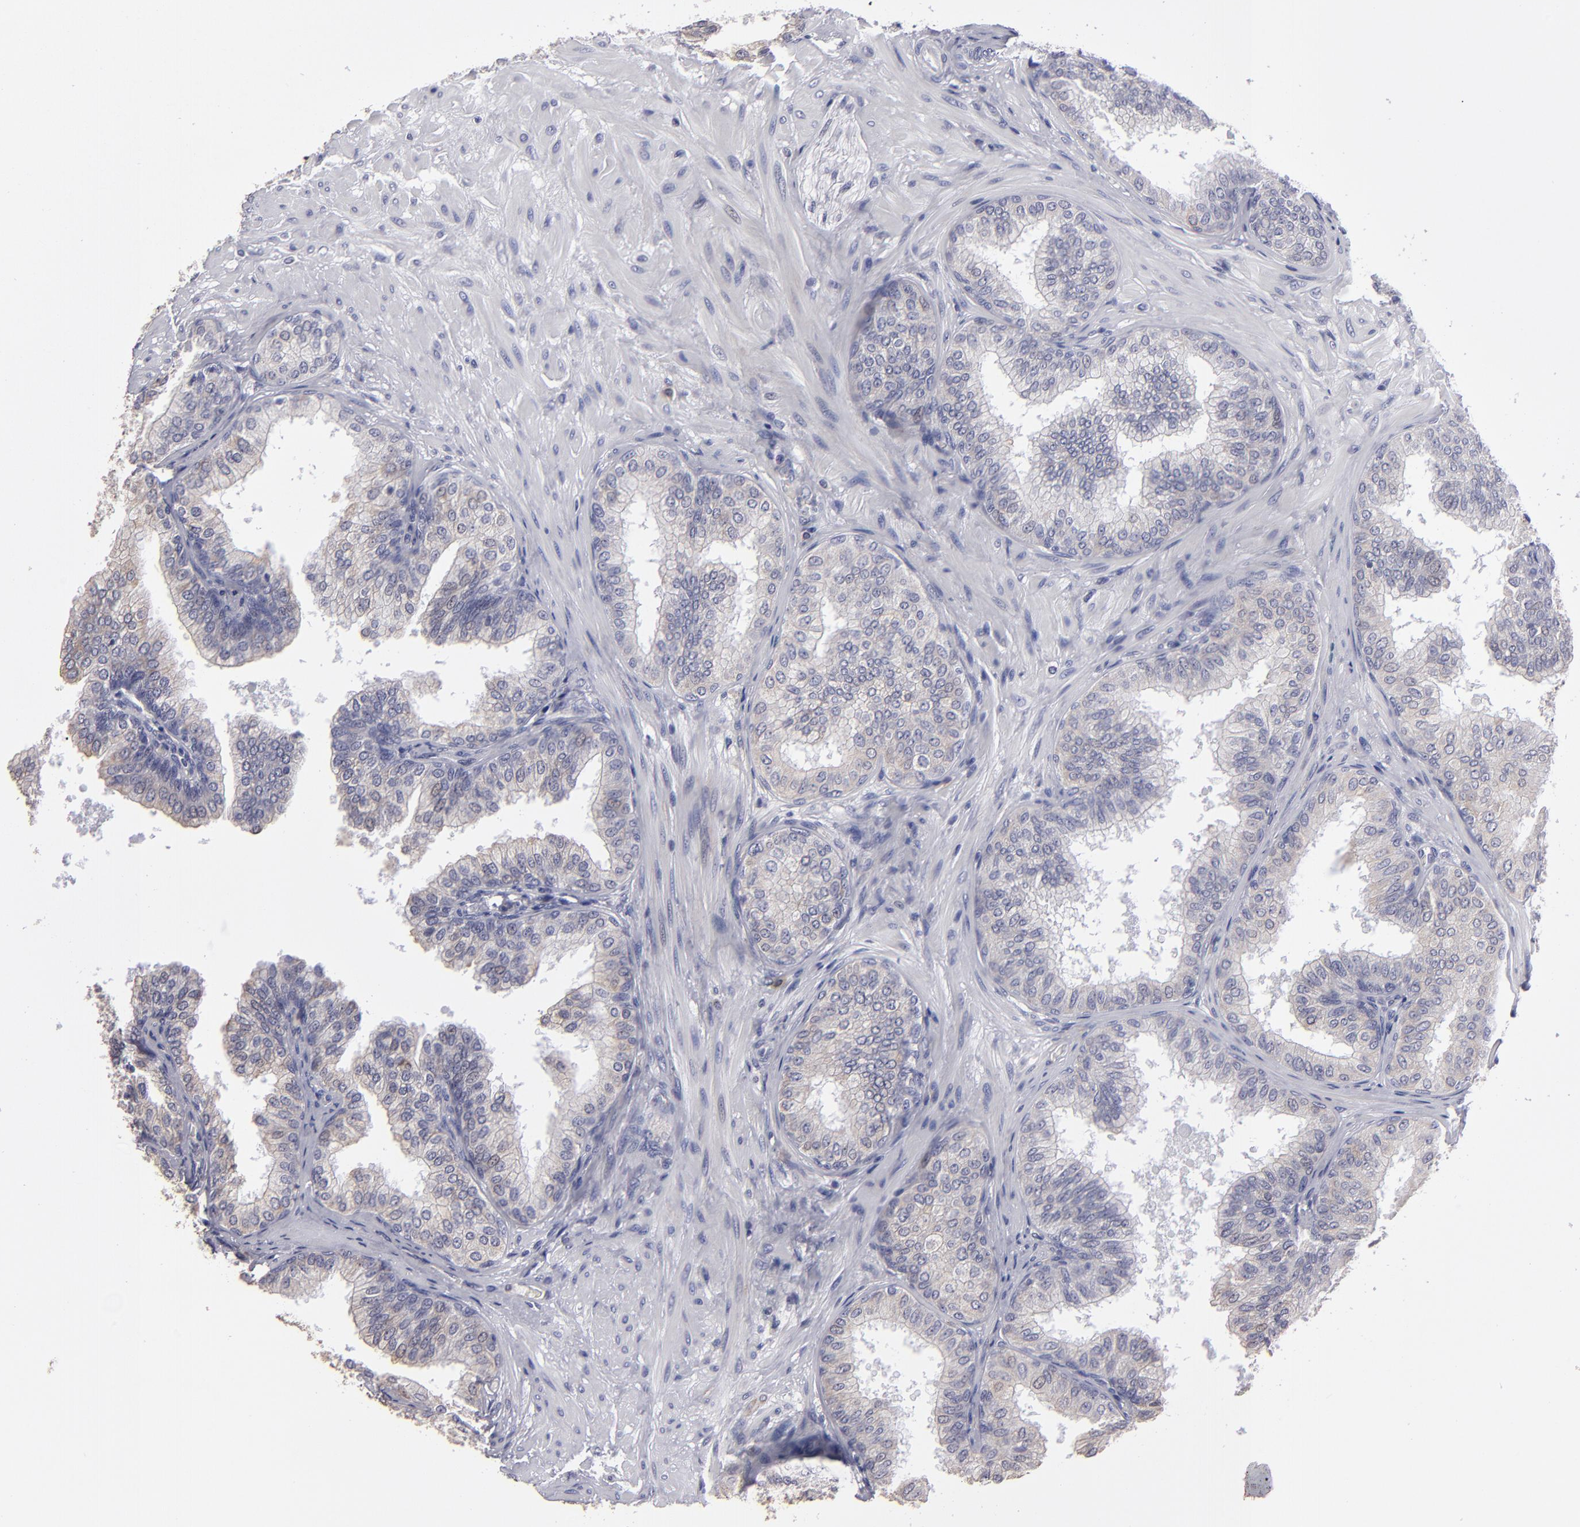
{"staining": {"intensity": "weak", "quantity": "25%-75%", "location": "cytoplasmic/membranous"}, "tissue": "prostate", "cell_type": "Glandular cells", "image_type": "normal", "snomed": [{"axis": "morphology", "description": "Normal tissue, NOS"}, {"axis": "topography", "description": "Prostate"}], "caption": "This micrograph demonstrates normal prostate stained with IHC to label a protein in brown. The cytoplasmic/membranous of glandular cells show weak positivity for the protein. Nuclei are counter-stained blue.", "gene": "ZNF175", "patient": {"sex": "male", "age": 60}}